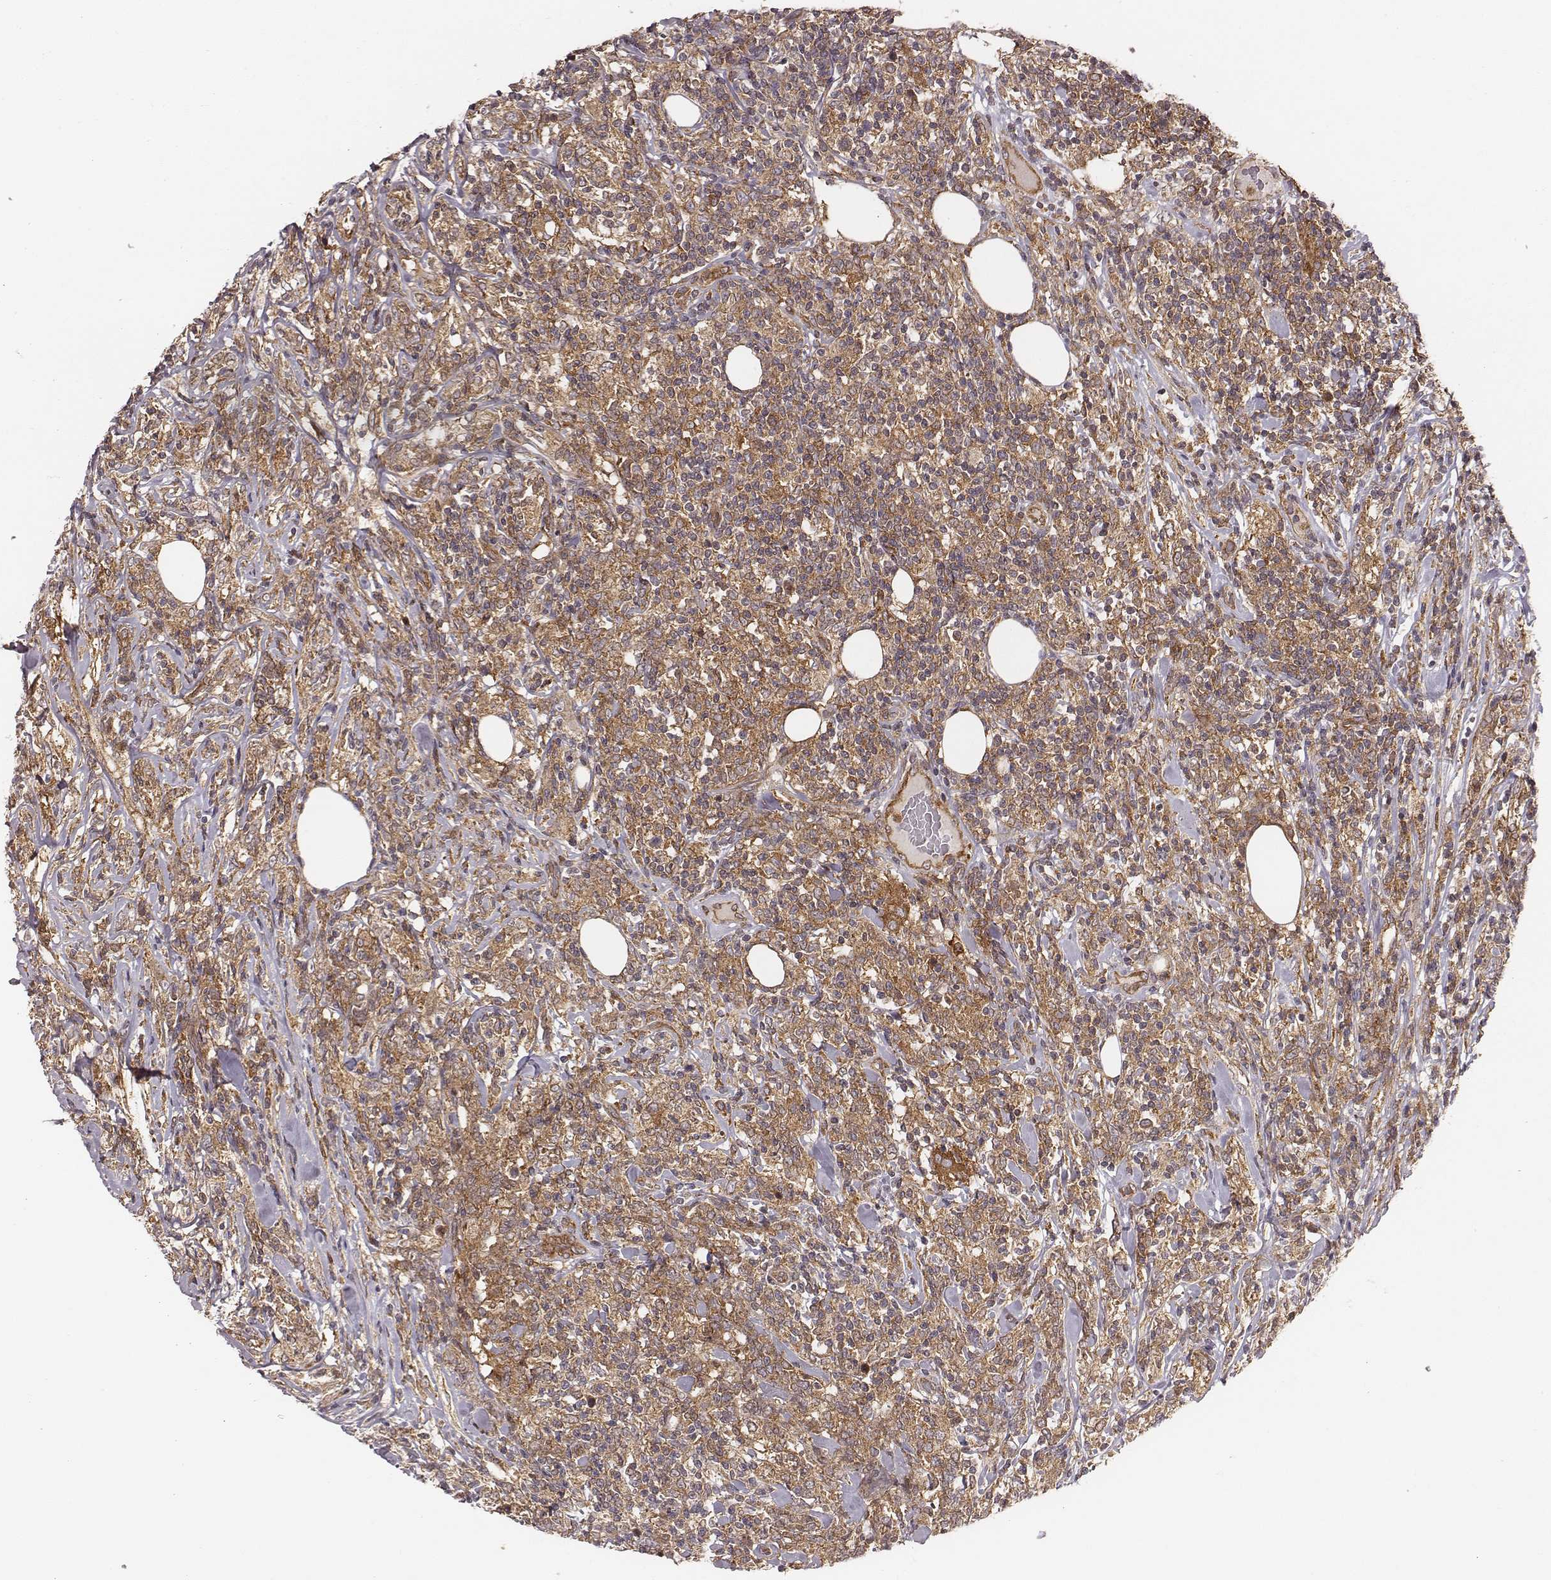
{"staining": {"intensity": "moderate", "quantity": ">75%", "location": "cytoplasmic/membranous"}, "tissue": "lymphoma", "cell_type": "Tumor cells", "image_type": "cancer", "snomed": [{"axis": "morphology", "description": "Malignant lymphoma, non-Hodgkin's type, High grade"}, {"axis": "topography", "description": "Lymph node"}], "caption": "An image of lymphoma stained for a protein reveals moderate cytoplasmic/membranous brown staining in tumor cells. (DAB = brown stain, brightfield microscopy at high magnification).", "gene": "VPS26A", "patient": {"sex": "female", "age": 84}}